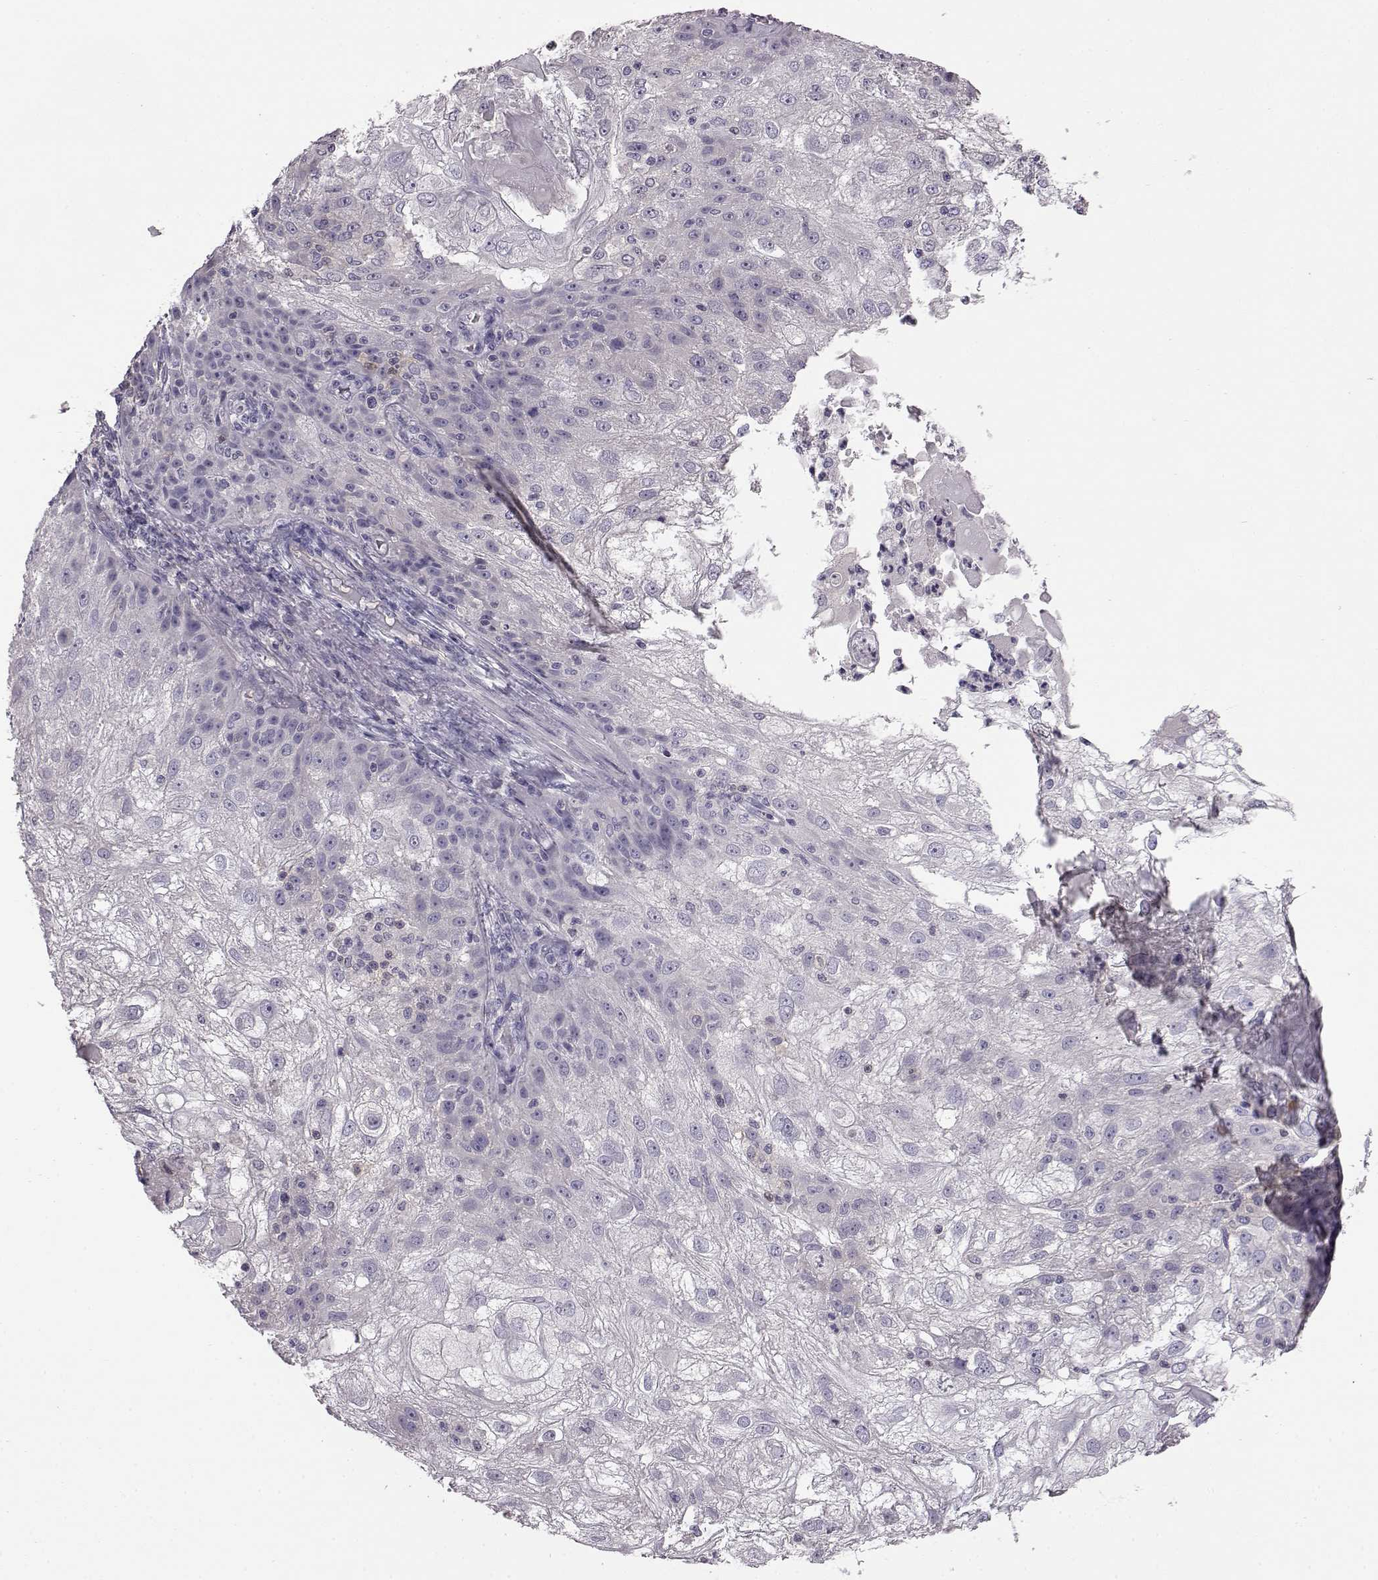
{"staining": {"intensity": "negative", "quantity": "none", "location": "none"}, "tissue": "skin cancer", "cell_type": "Tumor cells", "image_type": "cancer", "snomed": [{"axis": "morphology", "description": "Normal tissue, NOS"}, {"axis": "morphology", "description": "Squamous cell carcinoma, NOS"}, {"axis": "topography", "description": "Skin"}], "caption": "Tumor cells are negative for brown protein staining in skin cancer. (Brightfield microscopy of DAB immunohistochemistry at high magnification).", "gene": "KRT85", "patient": {"sex": "female", "age": 83}}